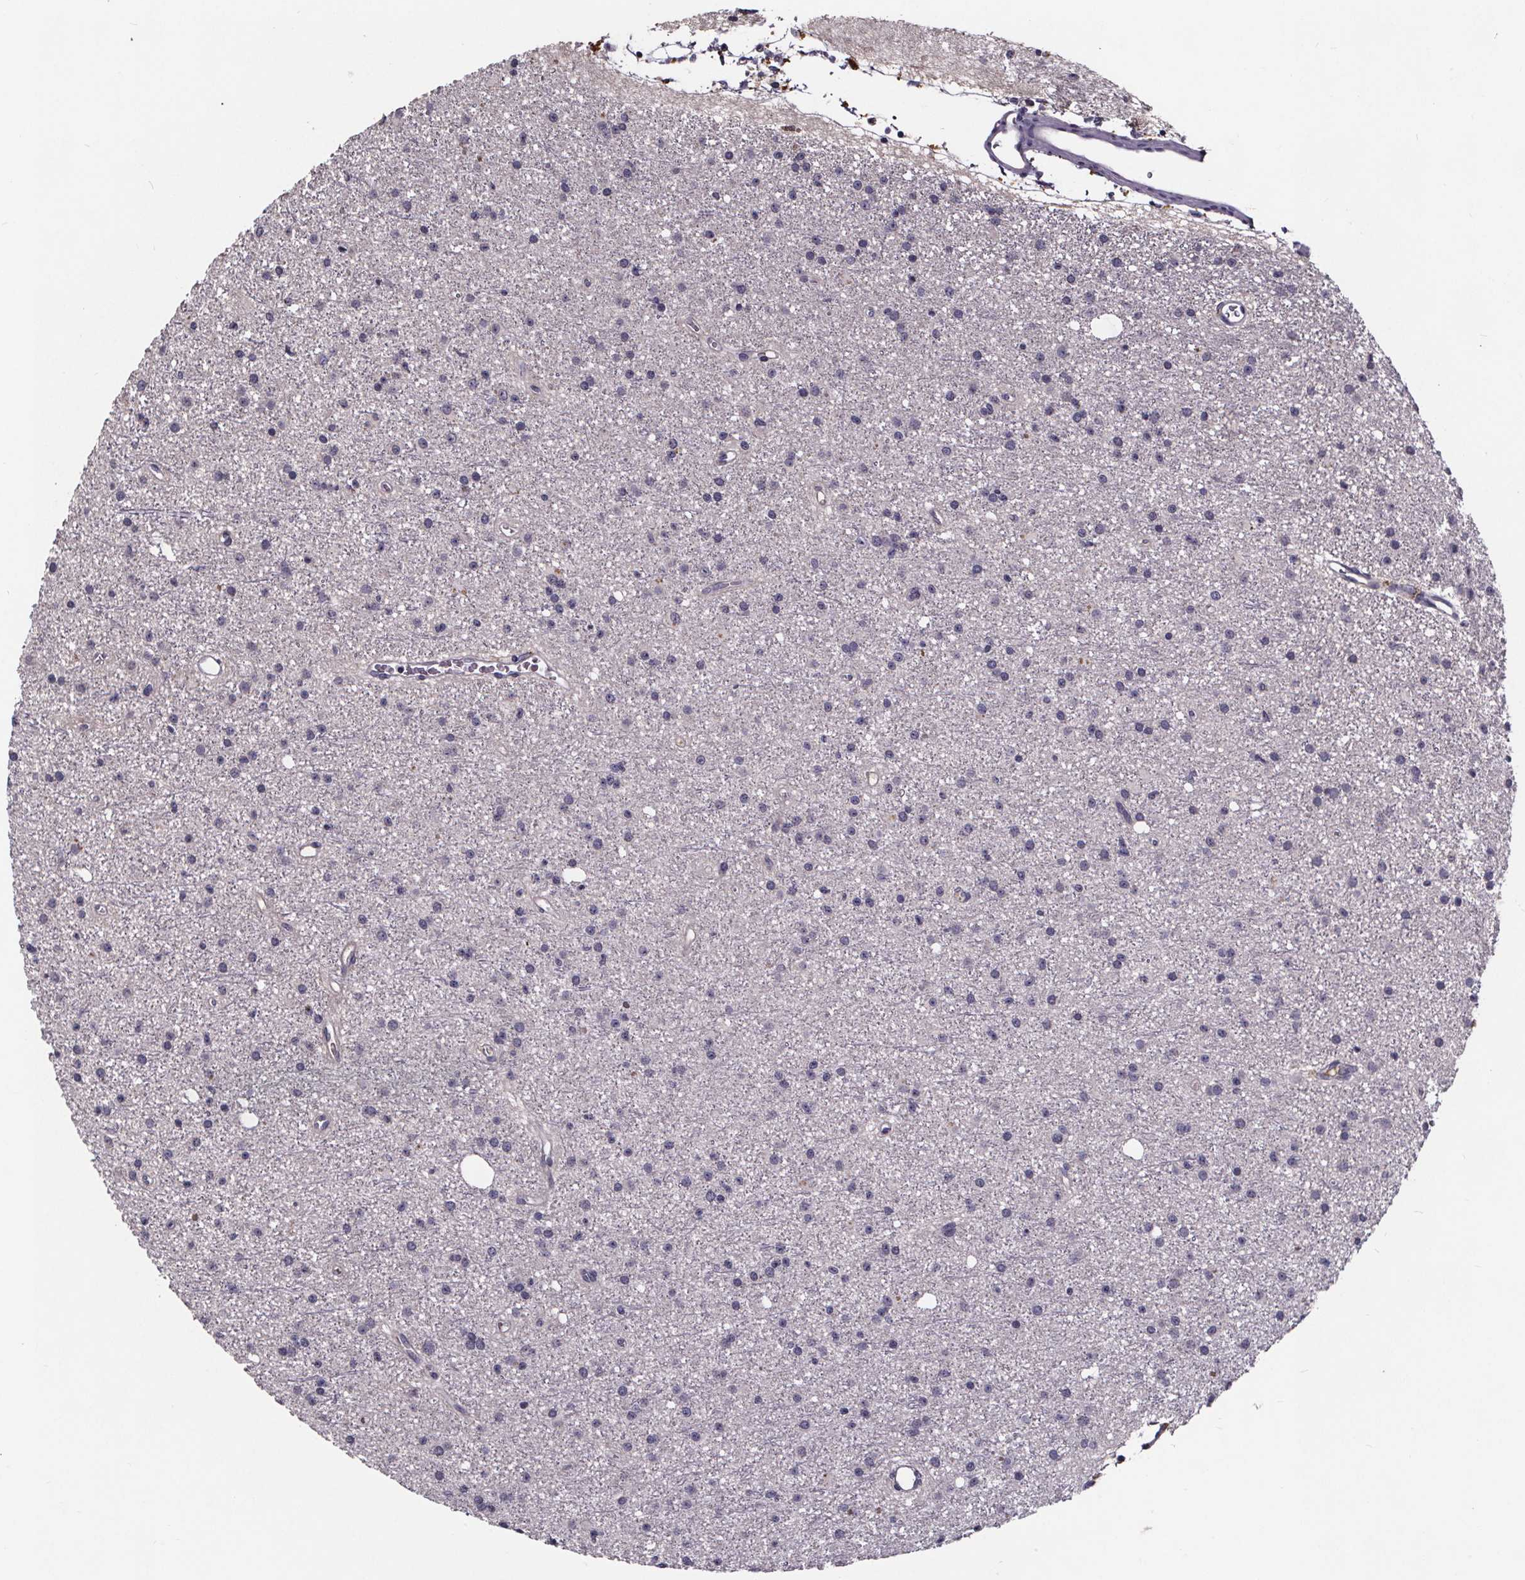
{"staining": {"intensity": "negative", "quantity": "none", "location": "none"}, "tissue": "glioma", "cell_type": "Tumor cells", "image_type": "cancer", "snomed": [{"axis": "morphology", "description": "Glioma, malignant, Low grade"}, {"axis": "topography", "description": "Brain"}], "caption": "This is an immunohistochemistry histopathology image of human glioma. There is no positivity in tumor cells.", "gene": "NPHP4", "patient": {"sex": "male", "age": 27}}